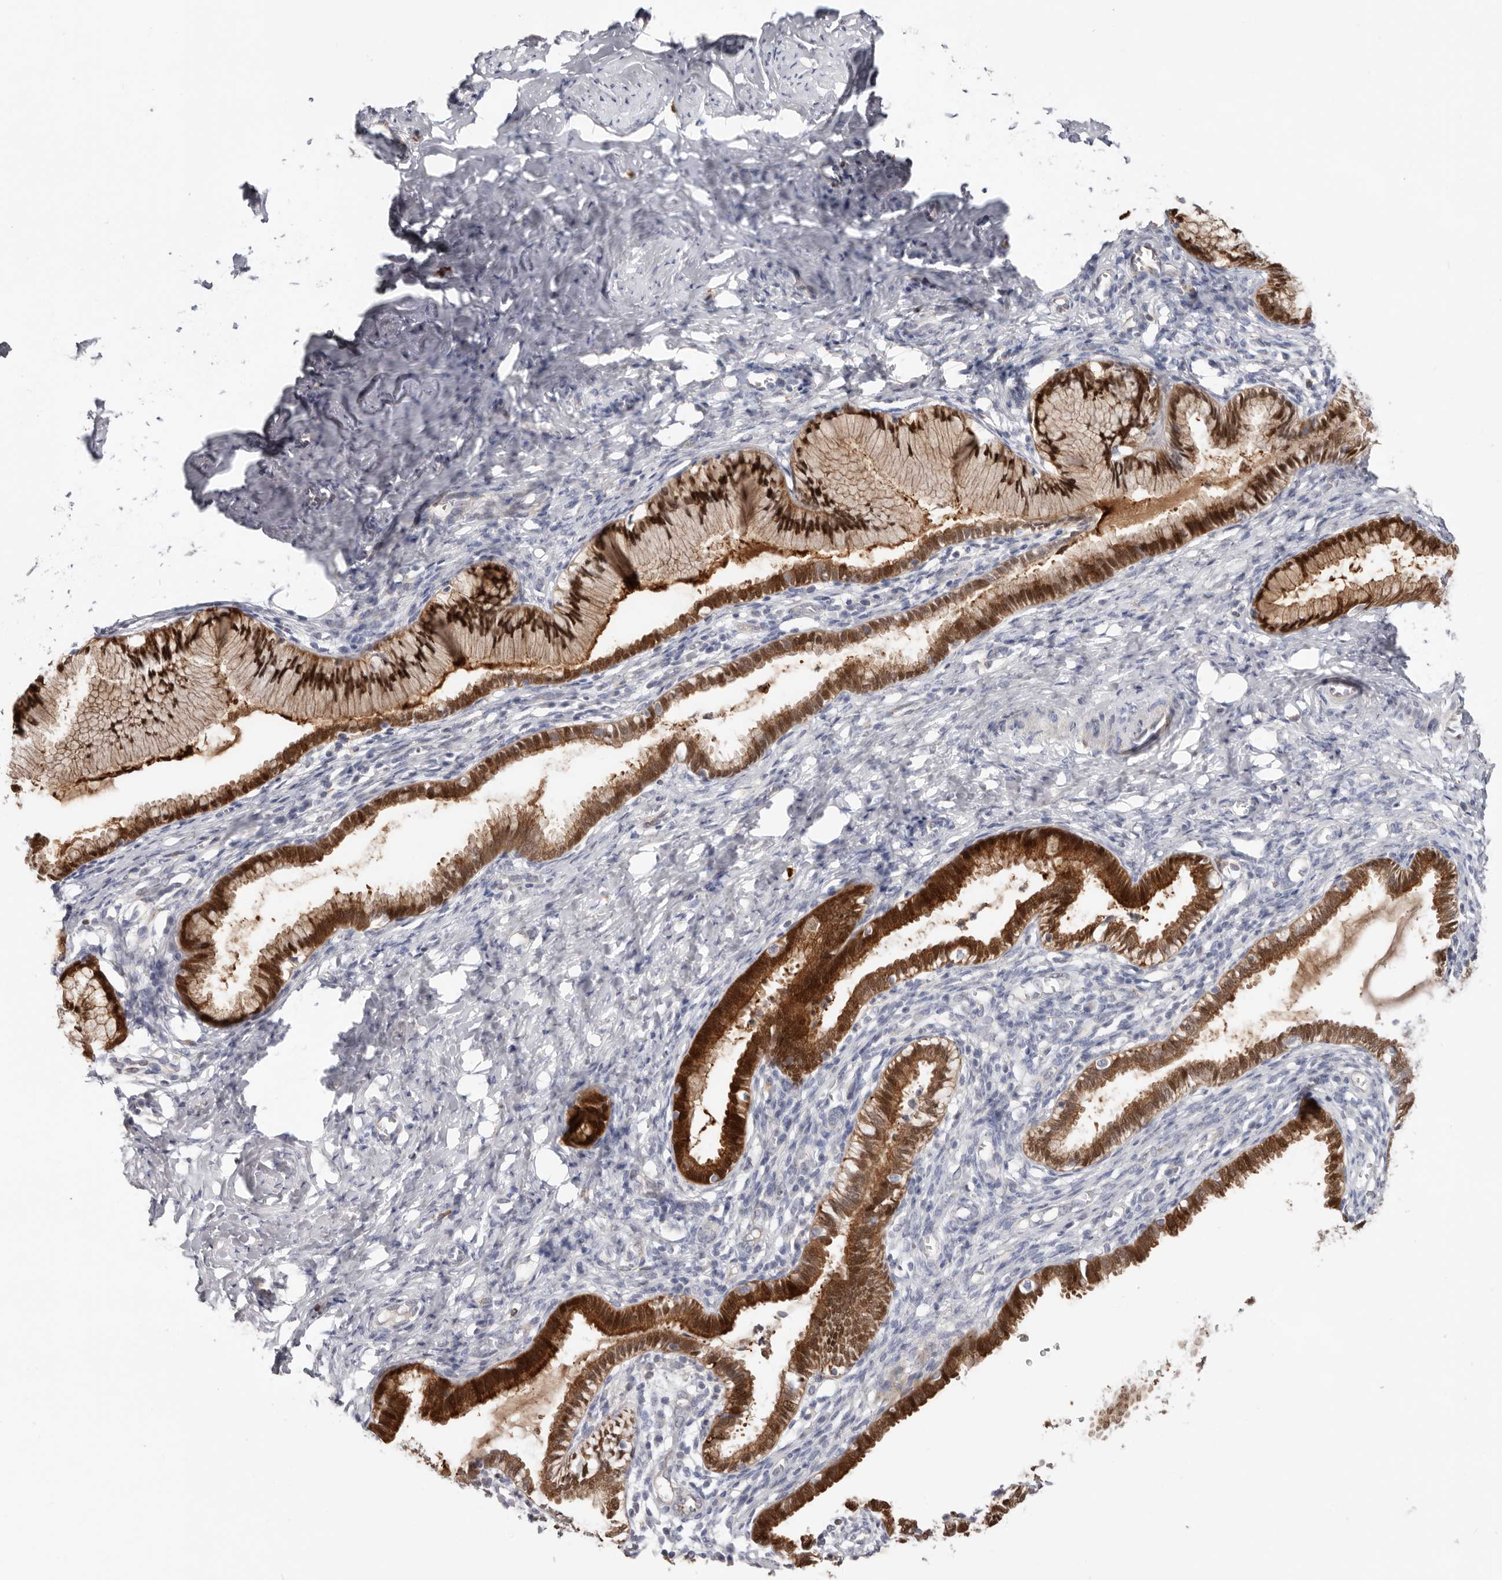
{"staining": {"intensity": "strong", "quantity": ">75%", "location": "cytoplasmic/membranous,nuclear"}, "tissue": "cervix", "cell_type": "Glandular cells", "image_type": "normal", "snomed": [{"axis": "morphology", "description": "Normal tissue, NOS"}, {"axis": "topography", "description": "Cervix"}], "caption": "Strong cytoplasmic/membranous,nuclear staining for a protein is present in approximately >75% of glandular cells of benign cervix using IHC.", "gene": "PKDCC", "patient": {"sex": "female", "age": 27}}